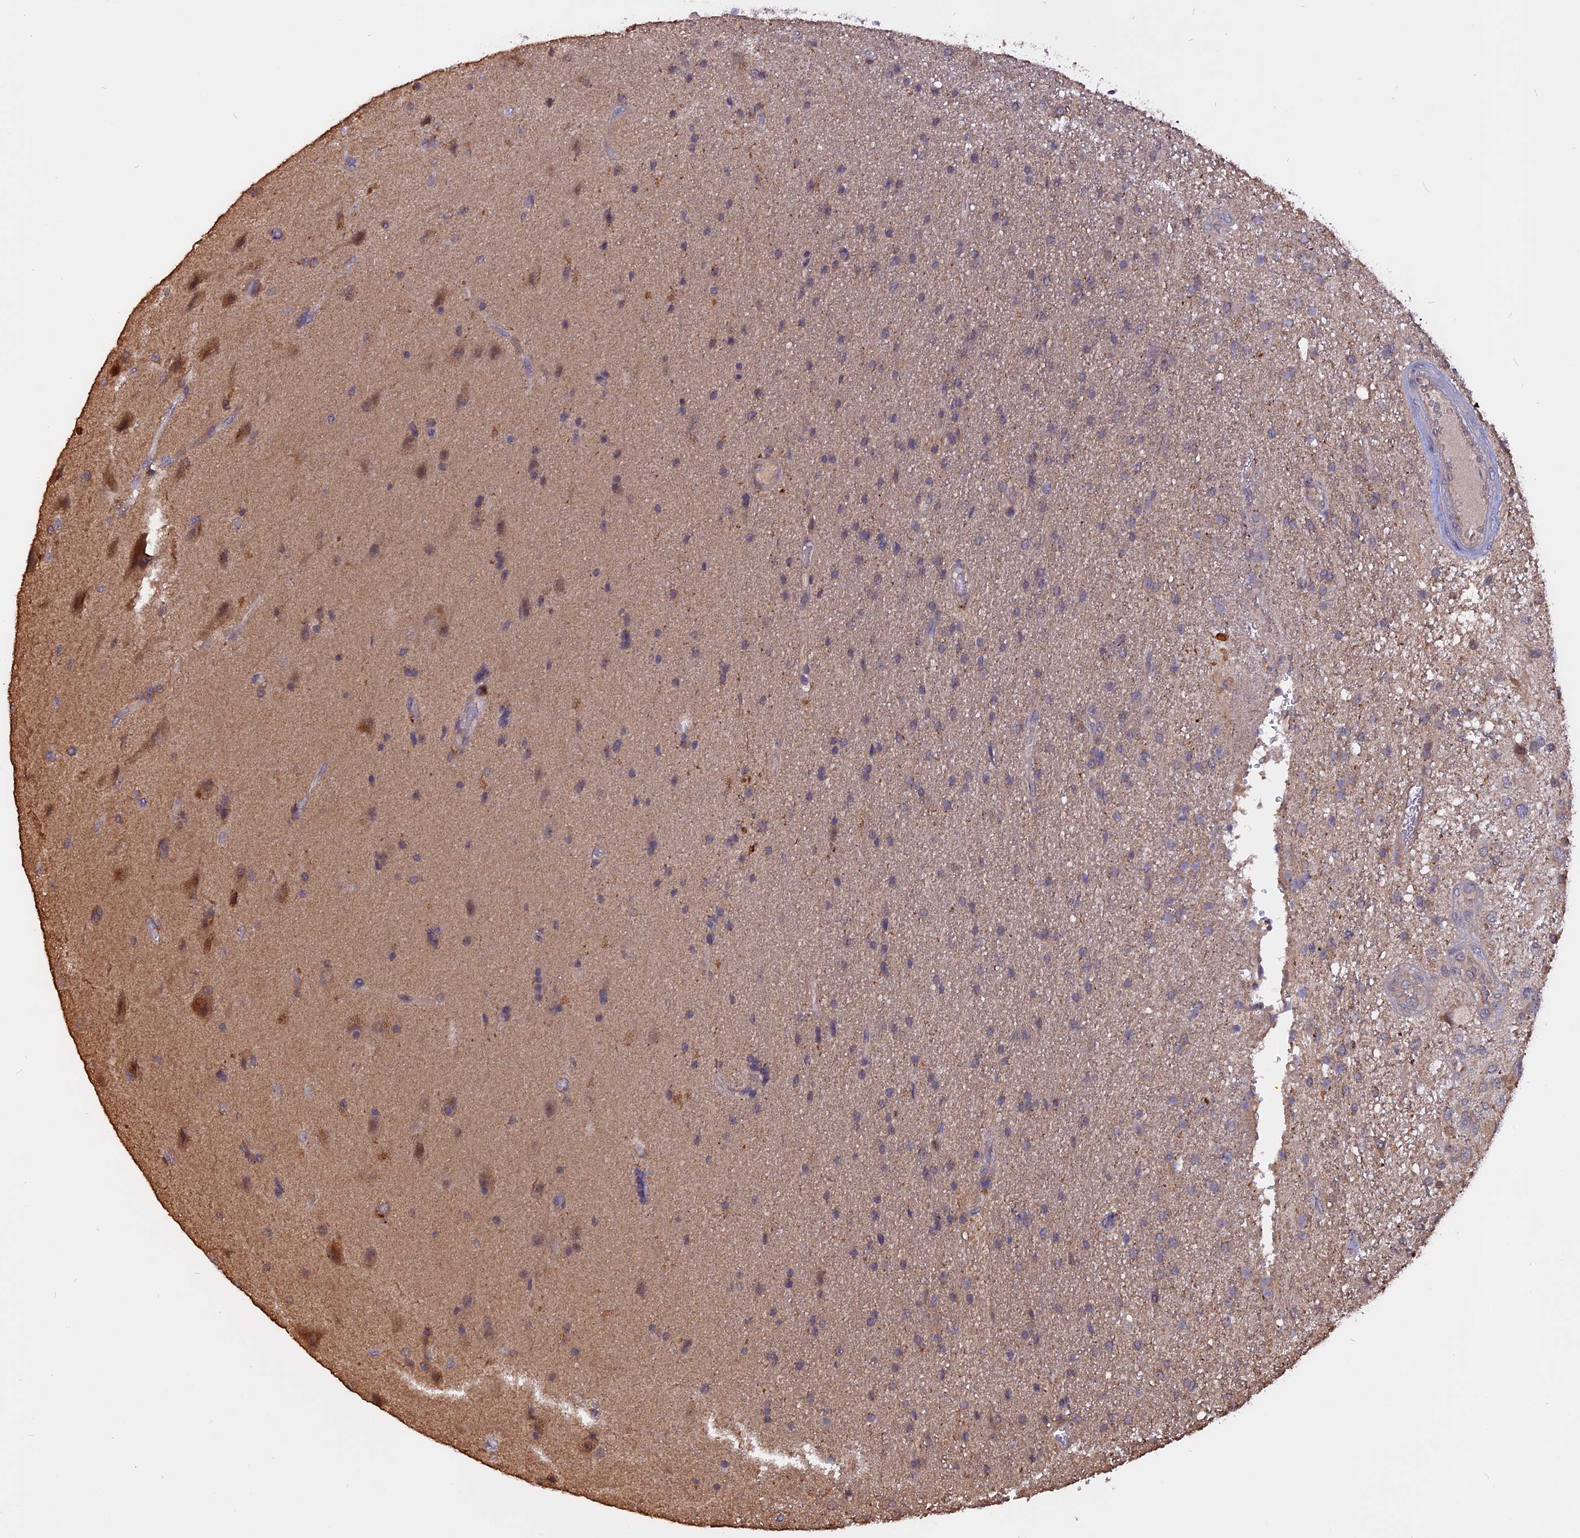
{"staining": {"intensity": "weak", "quantity": "25%-75%", "location": "cytoplasmic/membranous"}, "tissue": "glioma", "cell_type": "Tumor cells", "image_type": "cancer", "snomed": [{"axis": "morphology", "description": "Glioma, malignant, Low grade"}, {"axis": "topography", "description": "Brain"}], "caption": "The micrograph exhibits staining of glioma, revealing weak cytoplasmic/membranous protein staining (brown color) within tumor cells.", "gene": "CARMIL2", "patient": {"sex": "male", "age": 66}}